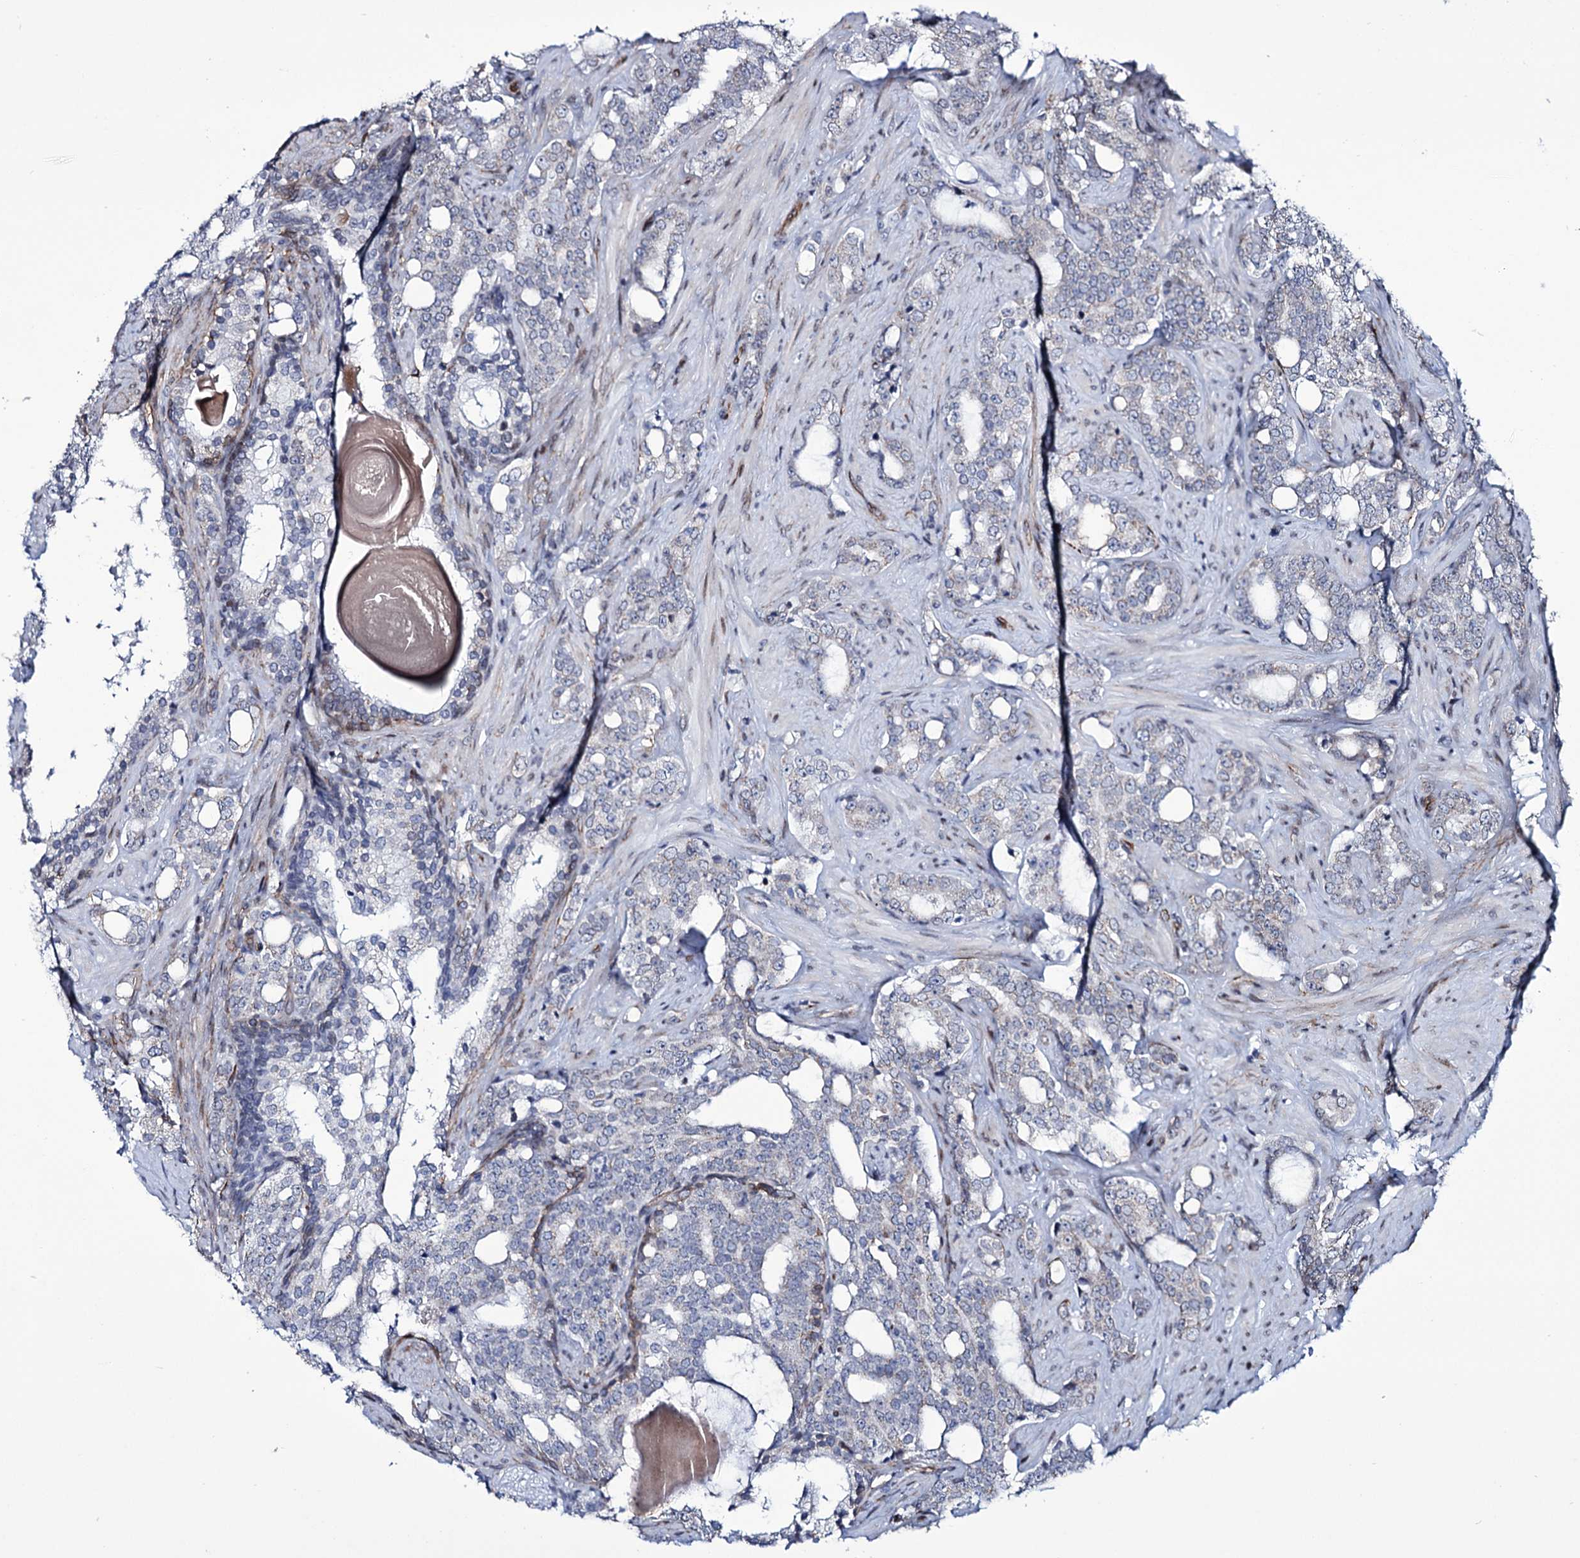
{"staining": {"intensity": "weak", "quantity": "<25%", "location": "cytoplasmic/membranous"}, "tissue": "prostate cancer", "cell_type": "Tumor cells", "image_type": "cancer", "snomed": [{"axis": "morphology", "description": "Adenocarcinoma, High grade"}, {"axis": "topography", "description": "Prostate"}], "caption": "A high-resolution photomicrograph shows immunohistochemistry (IHC) staining of prostate cancer (high-grade adenocarcinoma), which displays no significant staining in tumor cells.", "gene": "ZC3H12C", "patient": {"sex": "male", "age": 64}}